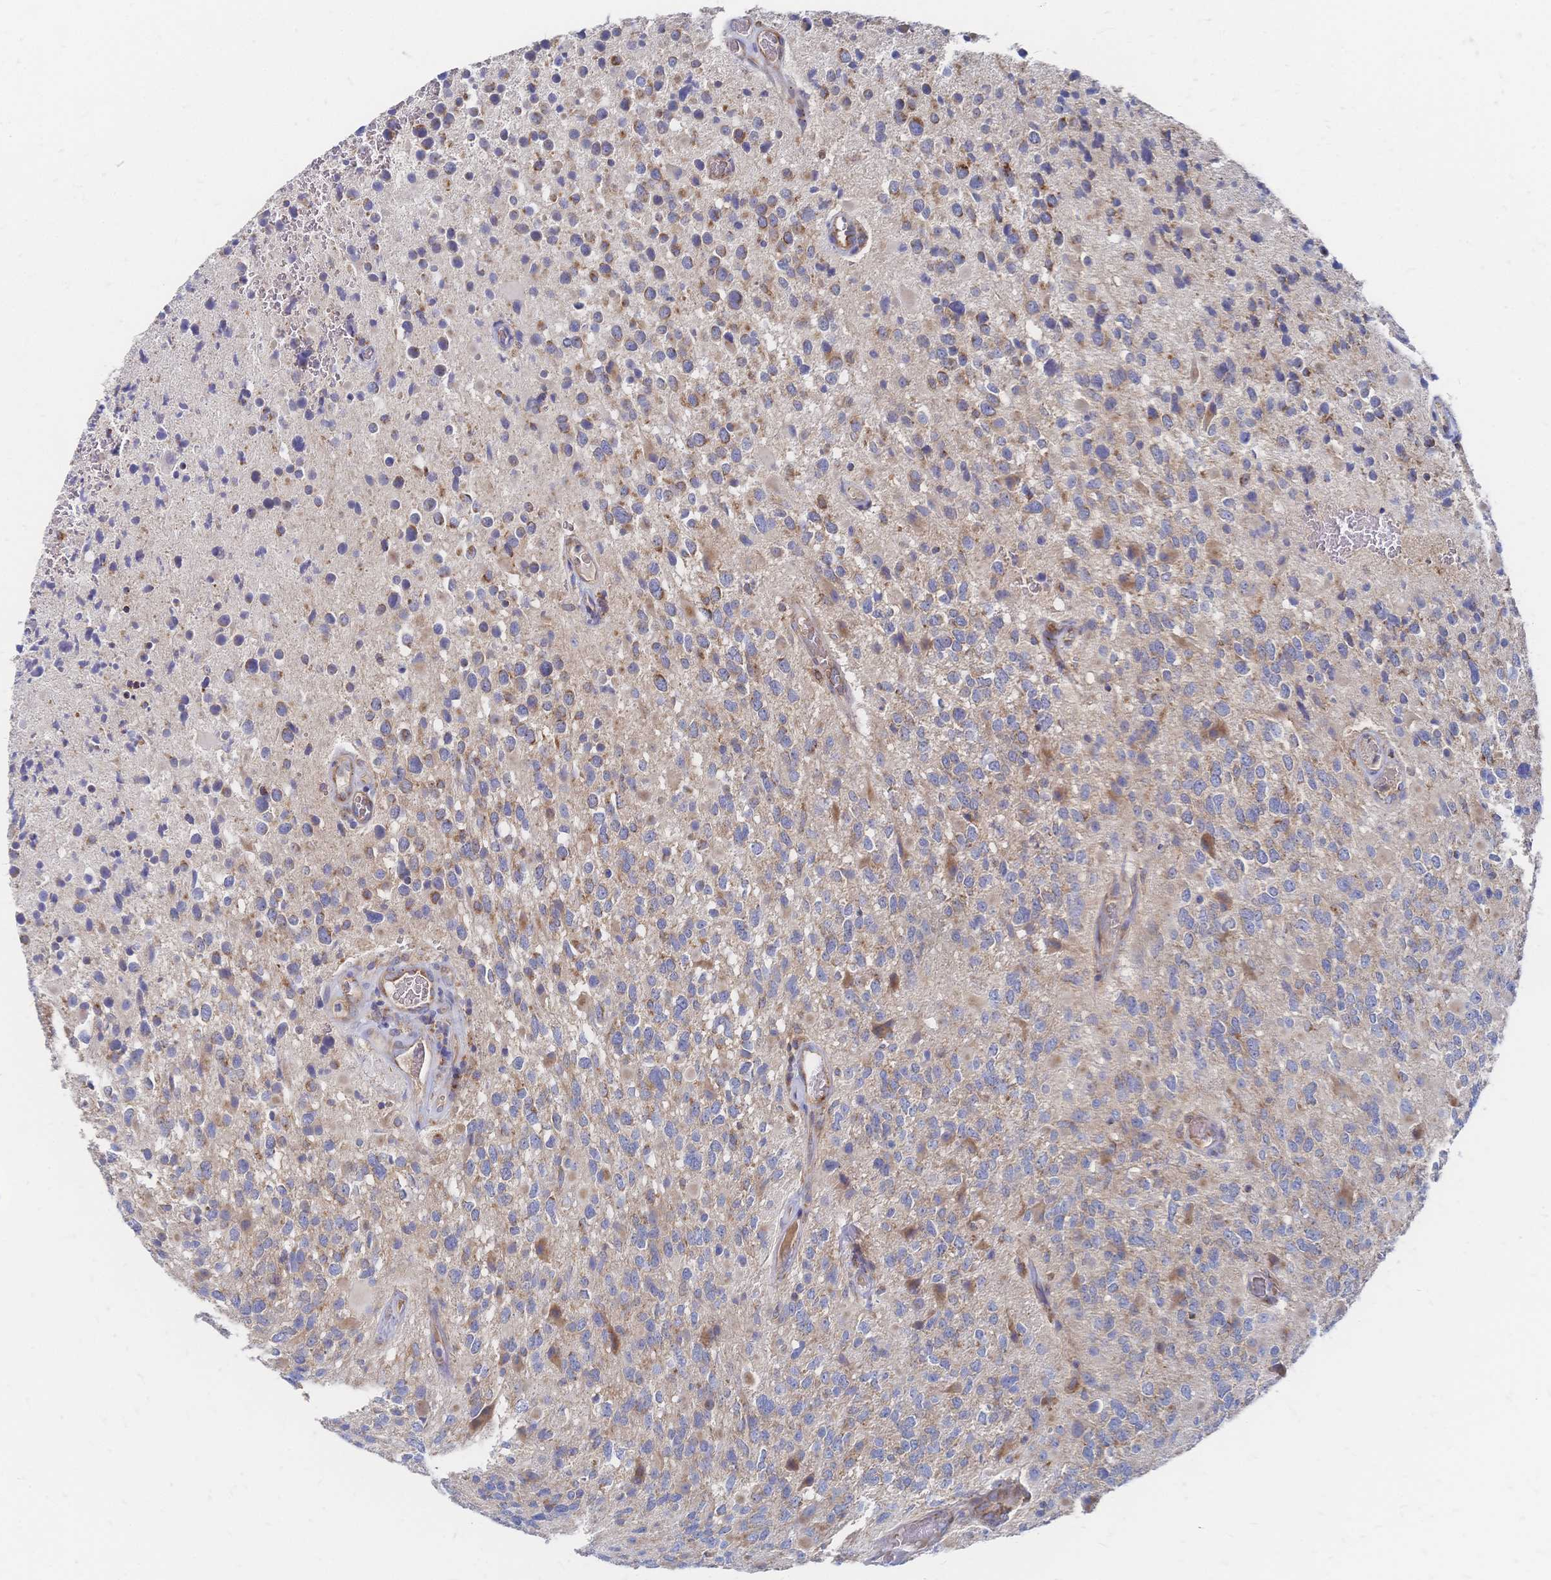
{"staining": {"intensity": "moderate", "quantity": "25%-75%", "location": "cytoplasmic/membranous"}, "tissue": "glioma", "cell_type": "Tumor cells", "image_type": "cancer", "snomed": [{"axis": "morphology", "description": "Glioma, malignant, High grade"}, {"axis": "topography", "description": "Brain"}], "caption": "The micrograph shows a brown stain indicating the presence of a protein in the cytoplasmic/membranous of tumor cells in glioma.", "gene": "SORBS1", "patient": {"sex": "female", "age": 40}}